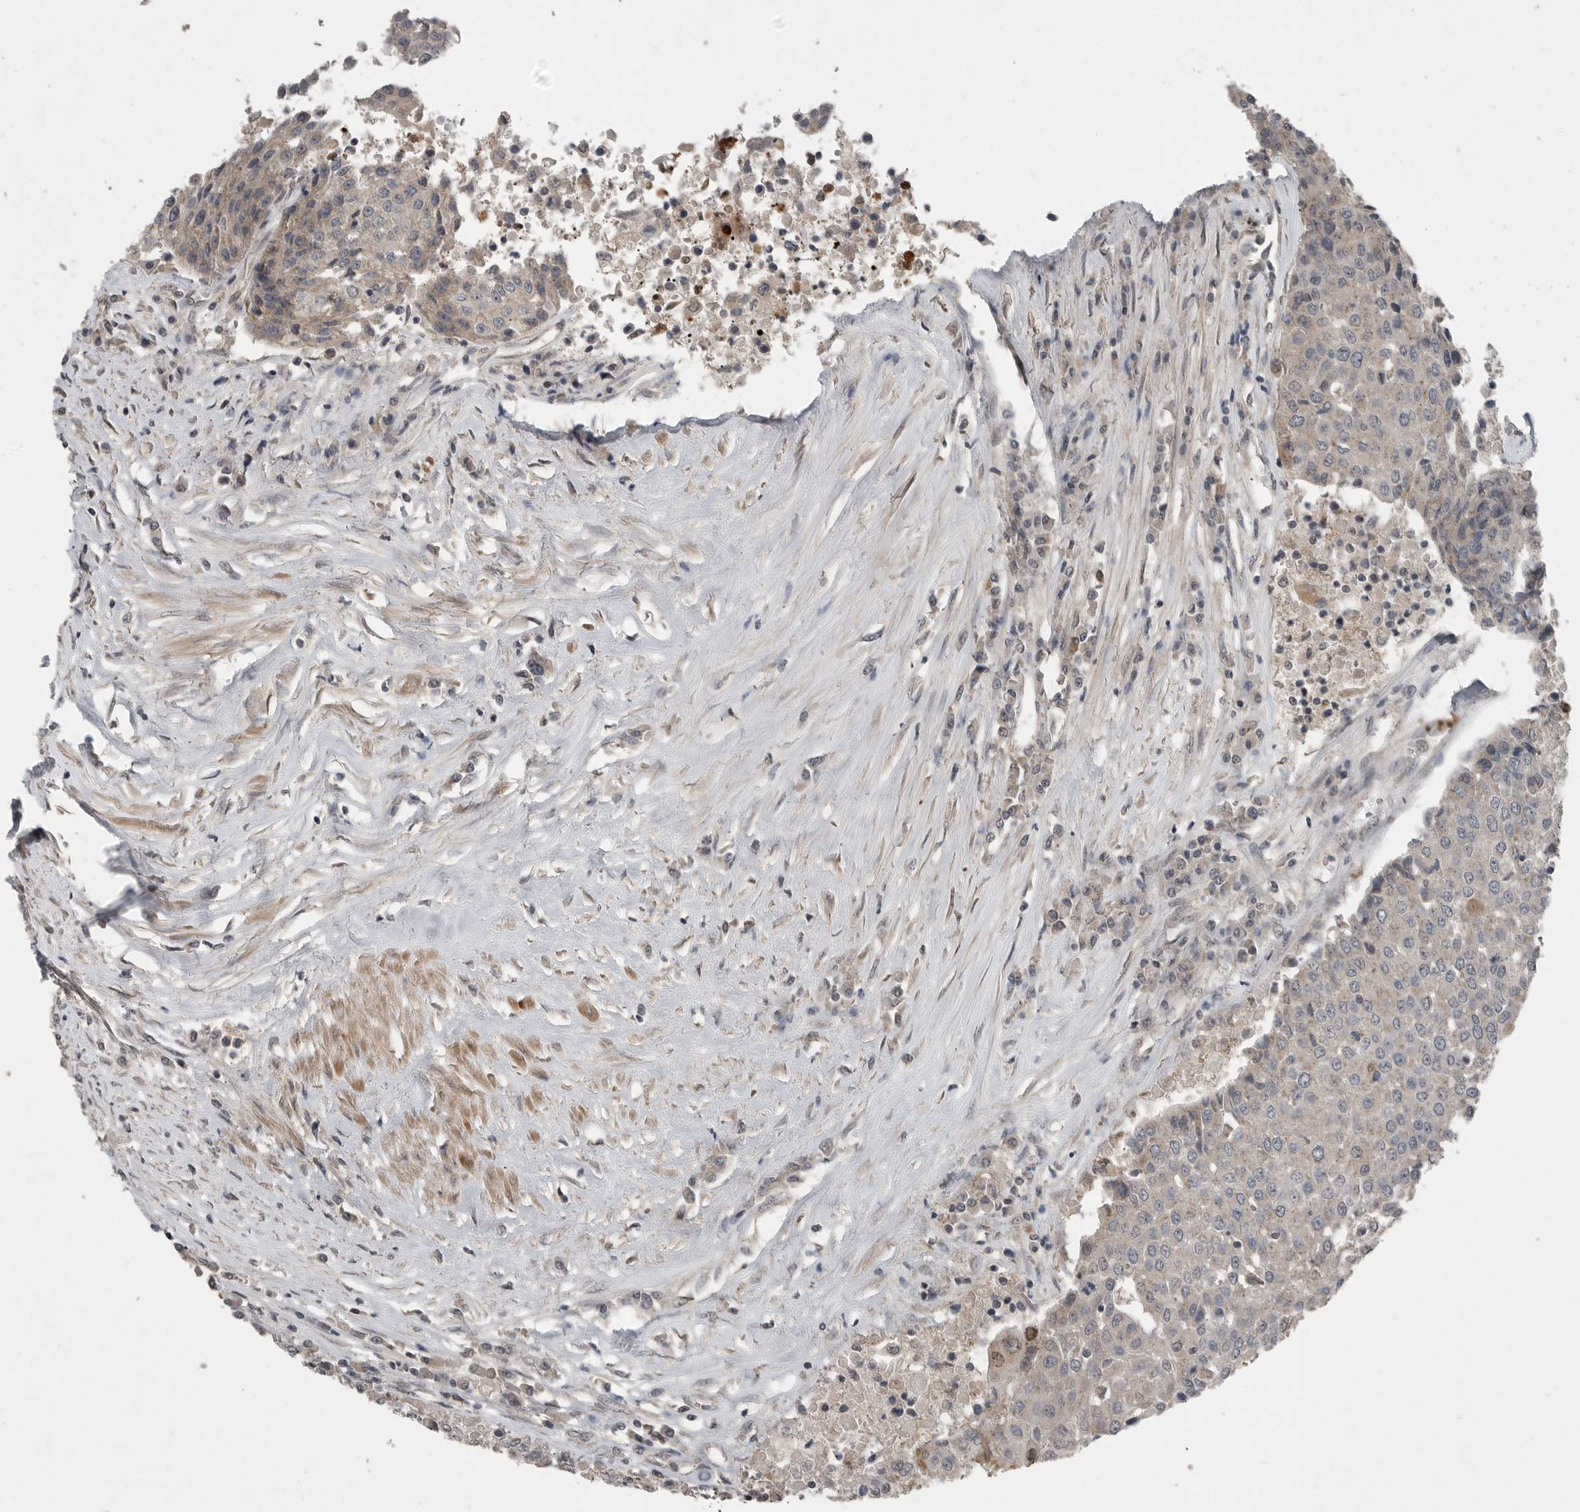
{"staining": {"intensity": "moderate", "quantity": "<25%", "location": "cytoplasmic/membranous"}, "tissue": "urothelial cancer", "cell_type": "Tumor cells", "image_type": "cancer", "snomed": [{"axis": "morphology", "description": "Urothelial carcinoma, High grade"}, {"axis": "topography", "description": "Urinary bladder"}], "caption": "A micrograph of urothelial carcinoma (high-grade) stained for a protein displays moderate cytoplasmic/membranous brown staining in tumor cells. The staining was performed using DAB to visualize the protein expression in brown, while the nuclei were stained in blue with hematoxylin (Magnification: 20x).", "gene": "SCP2", "patient": {"sex": "female", "age": 85}}